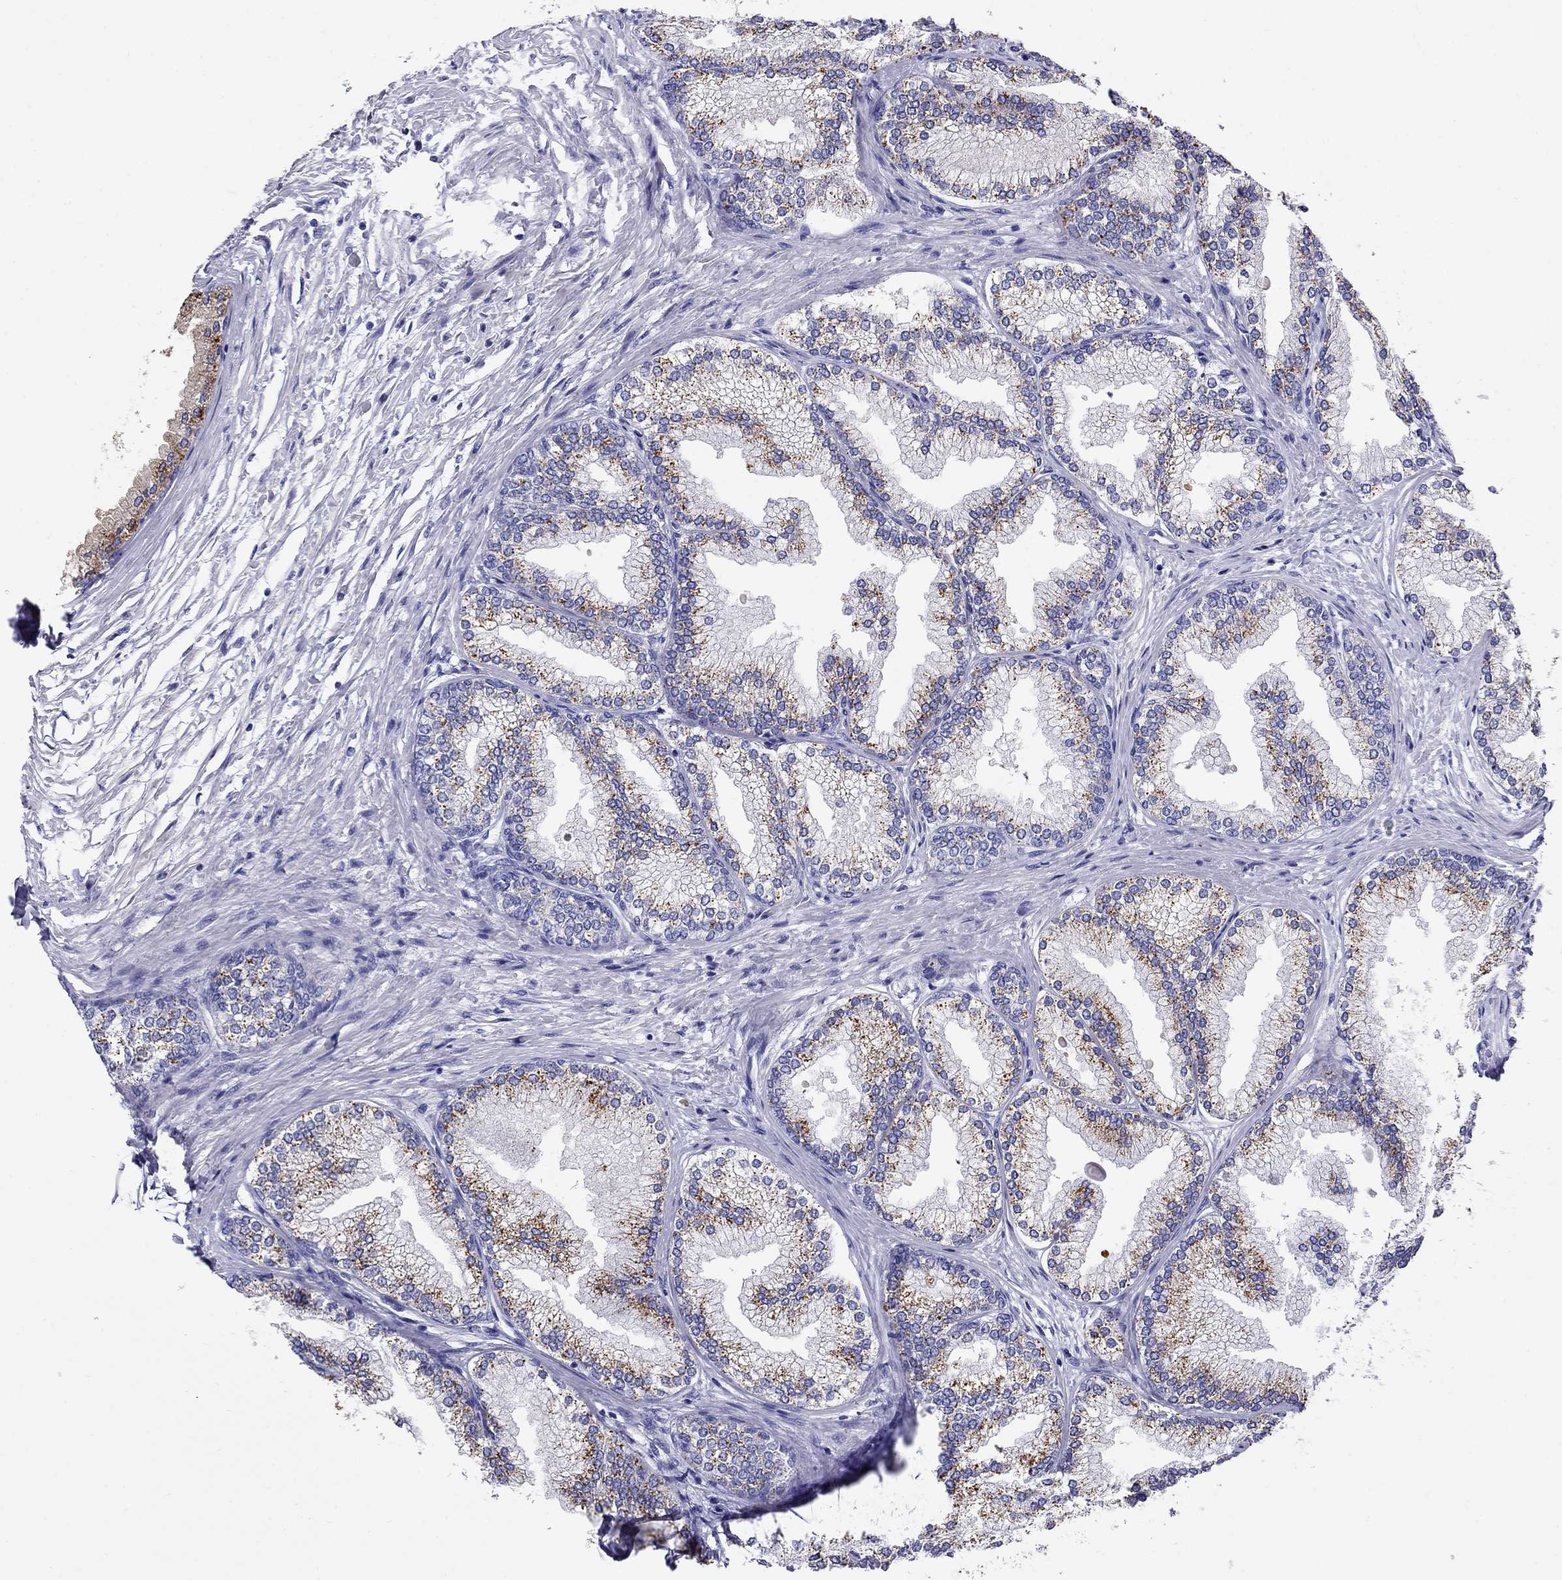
{"staining": {"intensity": "negative", "quantity": "none", "location": "none"}, "tissue": "prostate", "cell_type": "Glandular cells", "image_type": "normal", "snomed": [{"axis": "morphology", "description": "Normal tissue, NOS"}, {"axis": "topography", "description": "Prostate"}], "caption": "Micrograph shows no significant protein positivity in glandular cells of unremarkable prostate. (Brightfield microscopy of DAB IHC at high magnification).", "gene": "MC5R", "patient": {"sex": "male", "age": 72}}